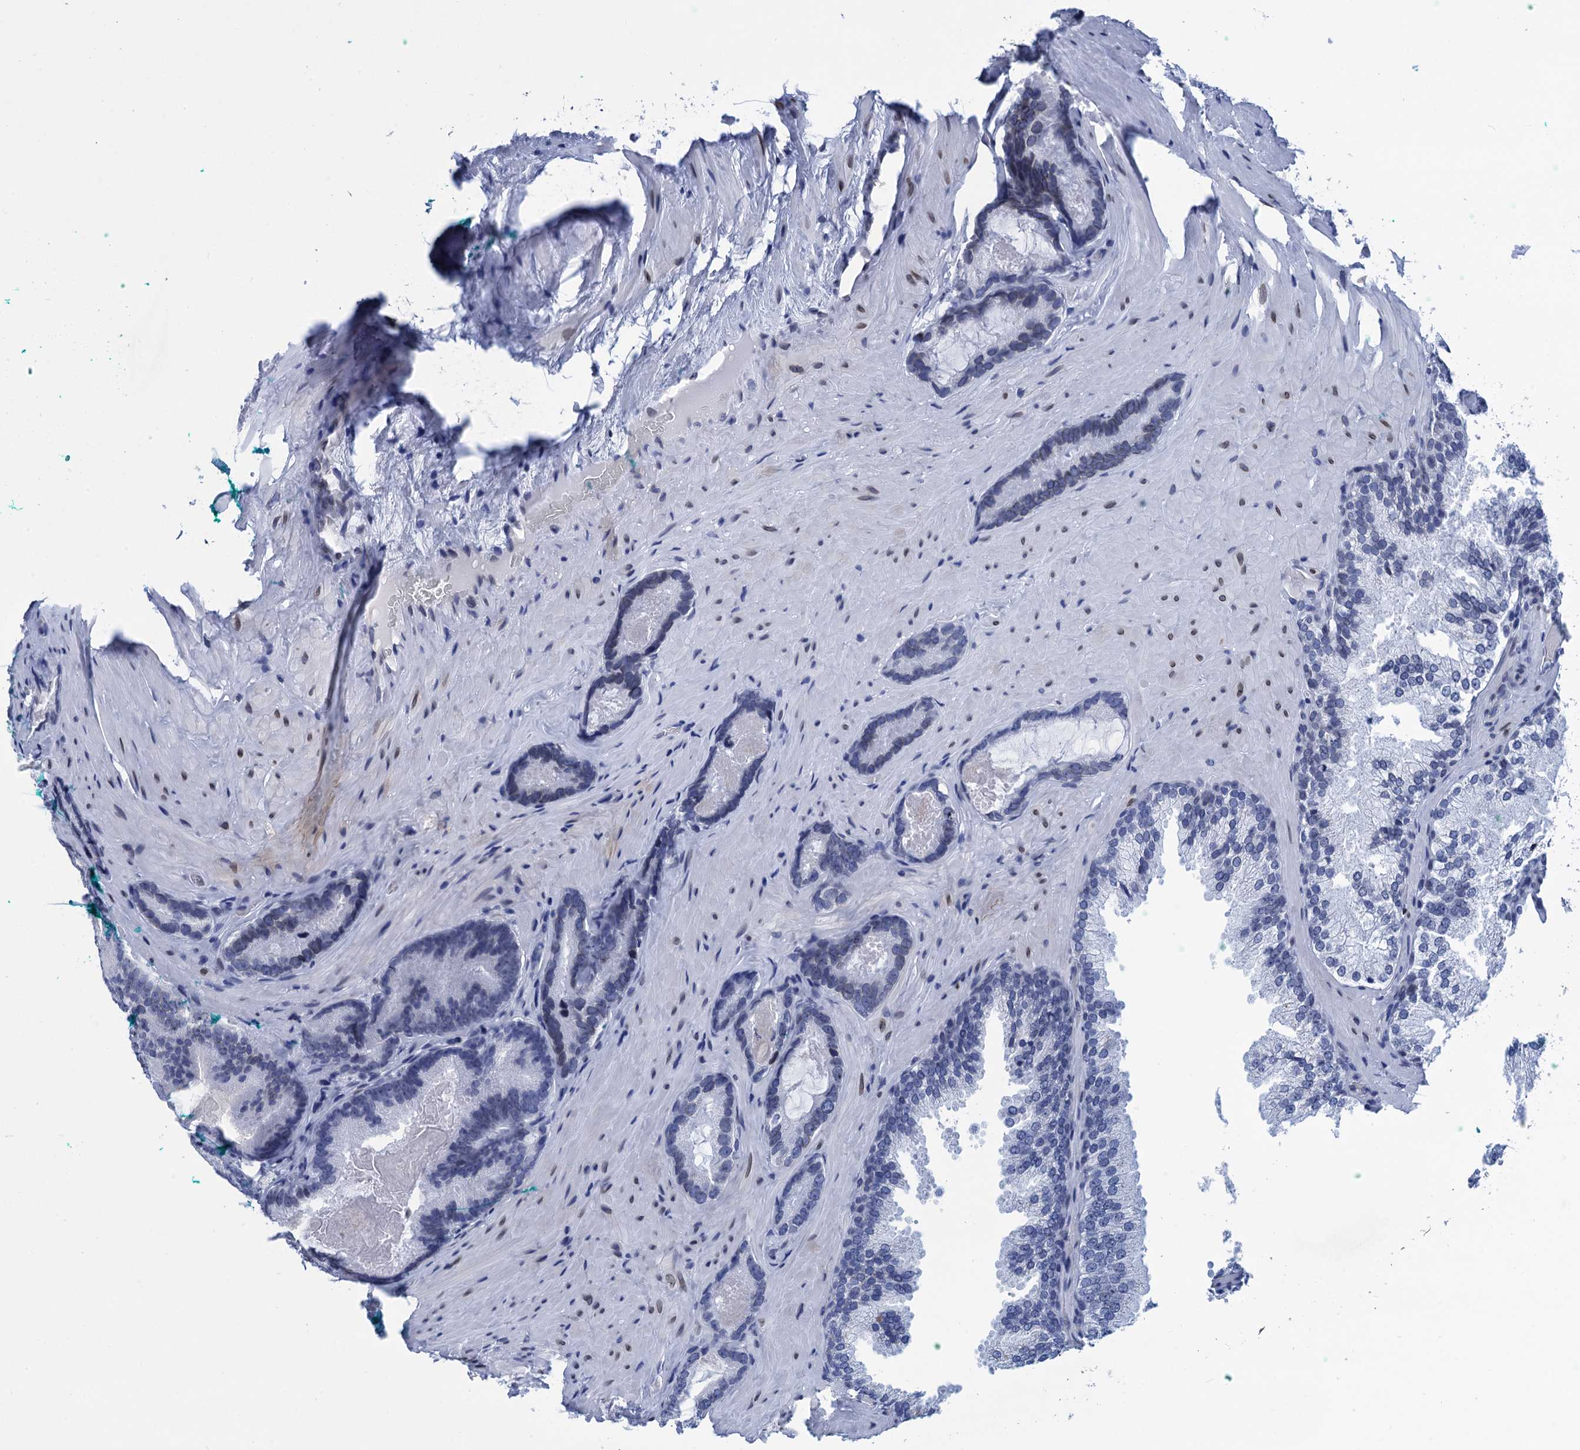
{"staining": {"intensity": "negative", "quantity": "none", "location": "none"}, "tissue": "prostate cancer", "cell_type": "Tumor cells", "image_type": "cancer", "snomed": [{"axis": "morphology", "description": "Adenocarcinoma, High grade"}, {"axis": "topography", "description": "Prostate"}], "caption": "Immunohistochemistry of human prostate high-grade adenocarcinoma demonstrates no staining in tumor cells.", "gene": "METTL25", "patient": {"sex": "male", "age": 66}}